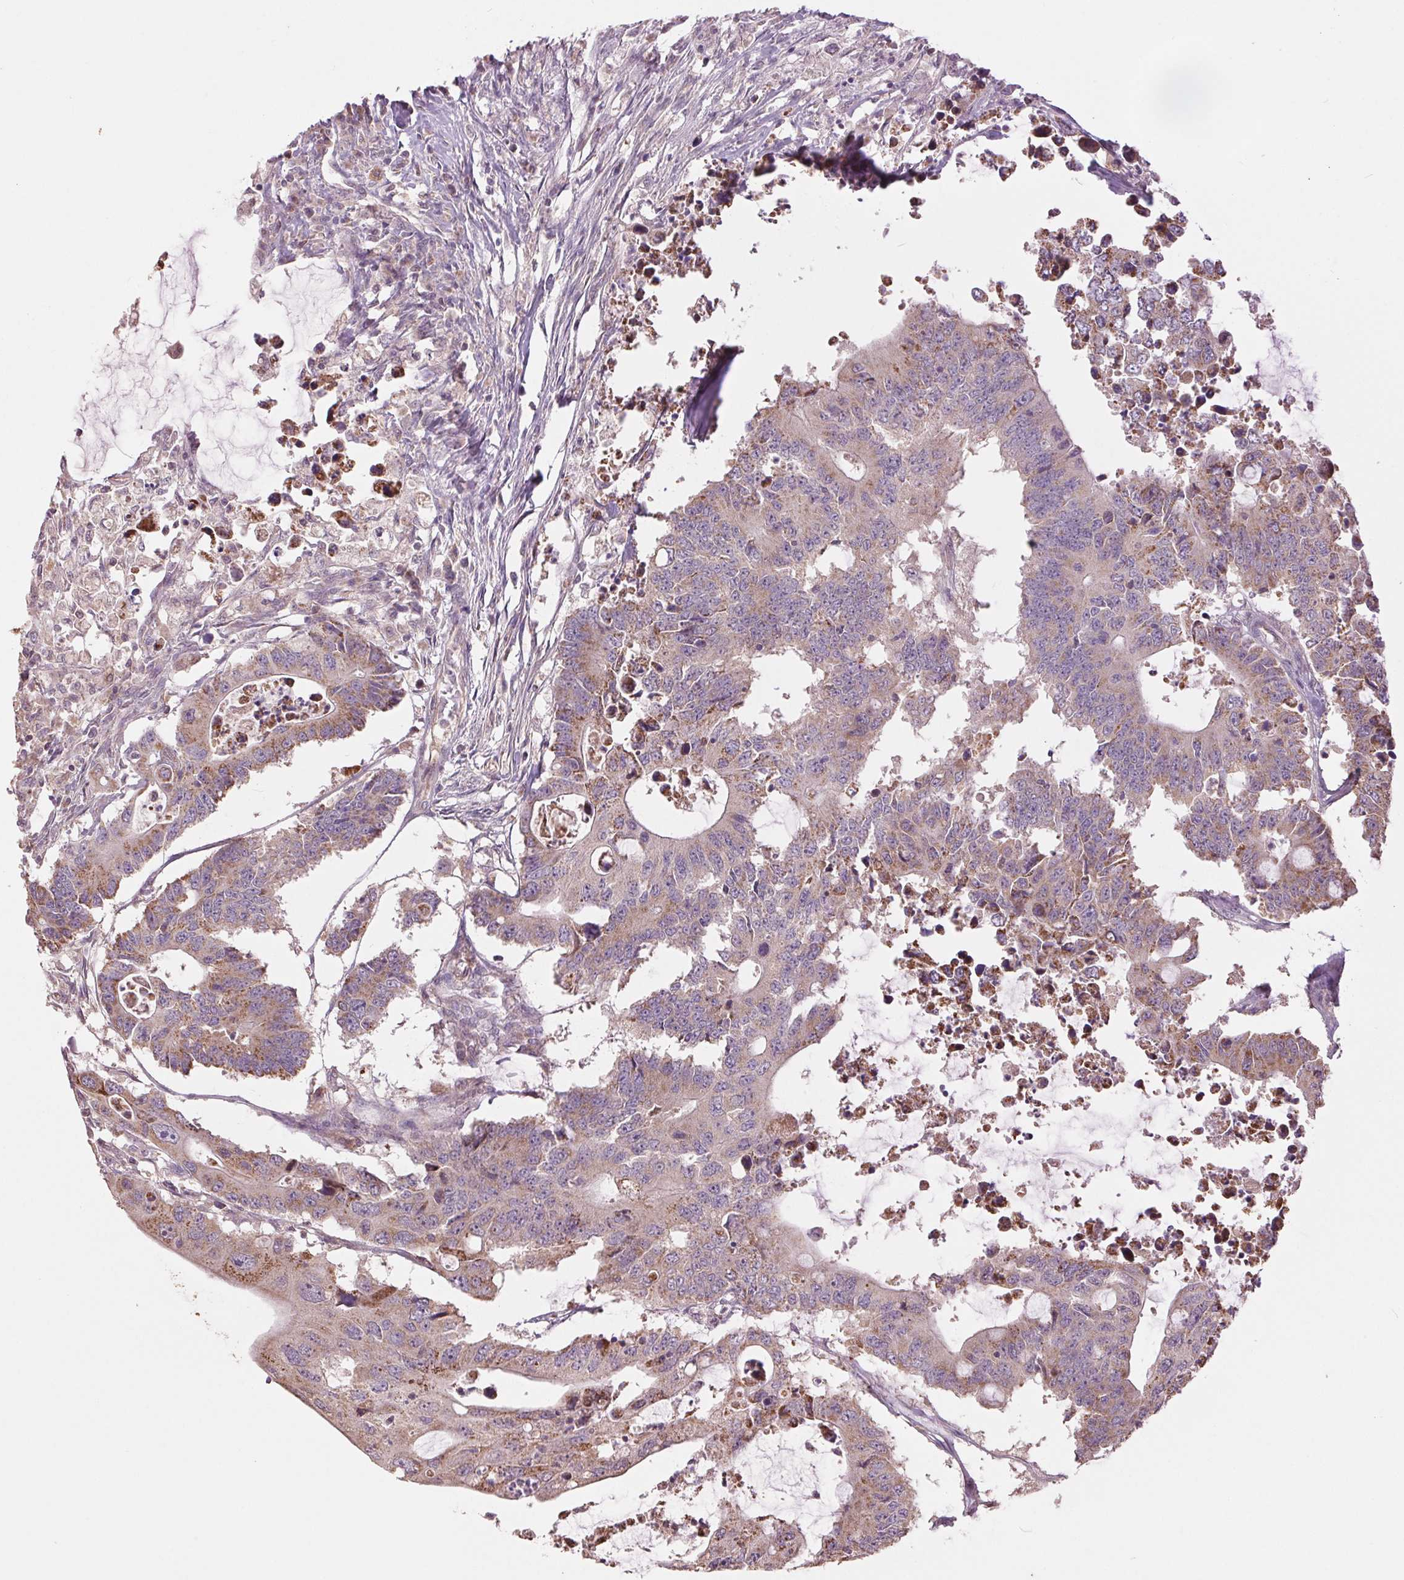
{"staining": {"intensity": "weak", "quantity": "25%-75%", "location": "cytoplasmic/membranous"}, "tissue": "colorectal cancer", "cell_type": "Tumor cells", "image_type": "cancer", "snomed": [{"axis": "morphology", "description": "Adenocarcinoma, NOS"}, {"axis": "topography", "description": "Colon"}], "caption": "An IHC photomicrograph of tumor tissue is shown. Protein staining in brown highlights weak cytoplasmic/membranous positivity in colorectal cancer (adenocarcinoma) within tumor cells. (IHC, brightfield microscopy, high magnification).", "gene": "MAP3K5", "patient": {"sex": "male", "age": 71}}